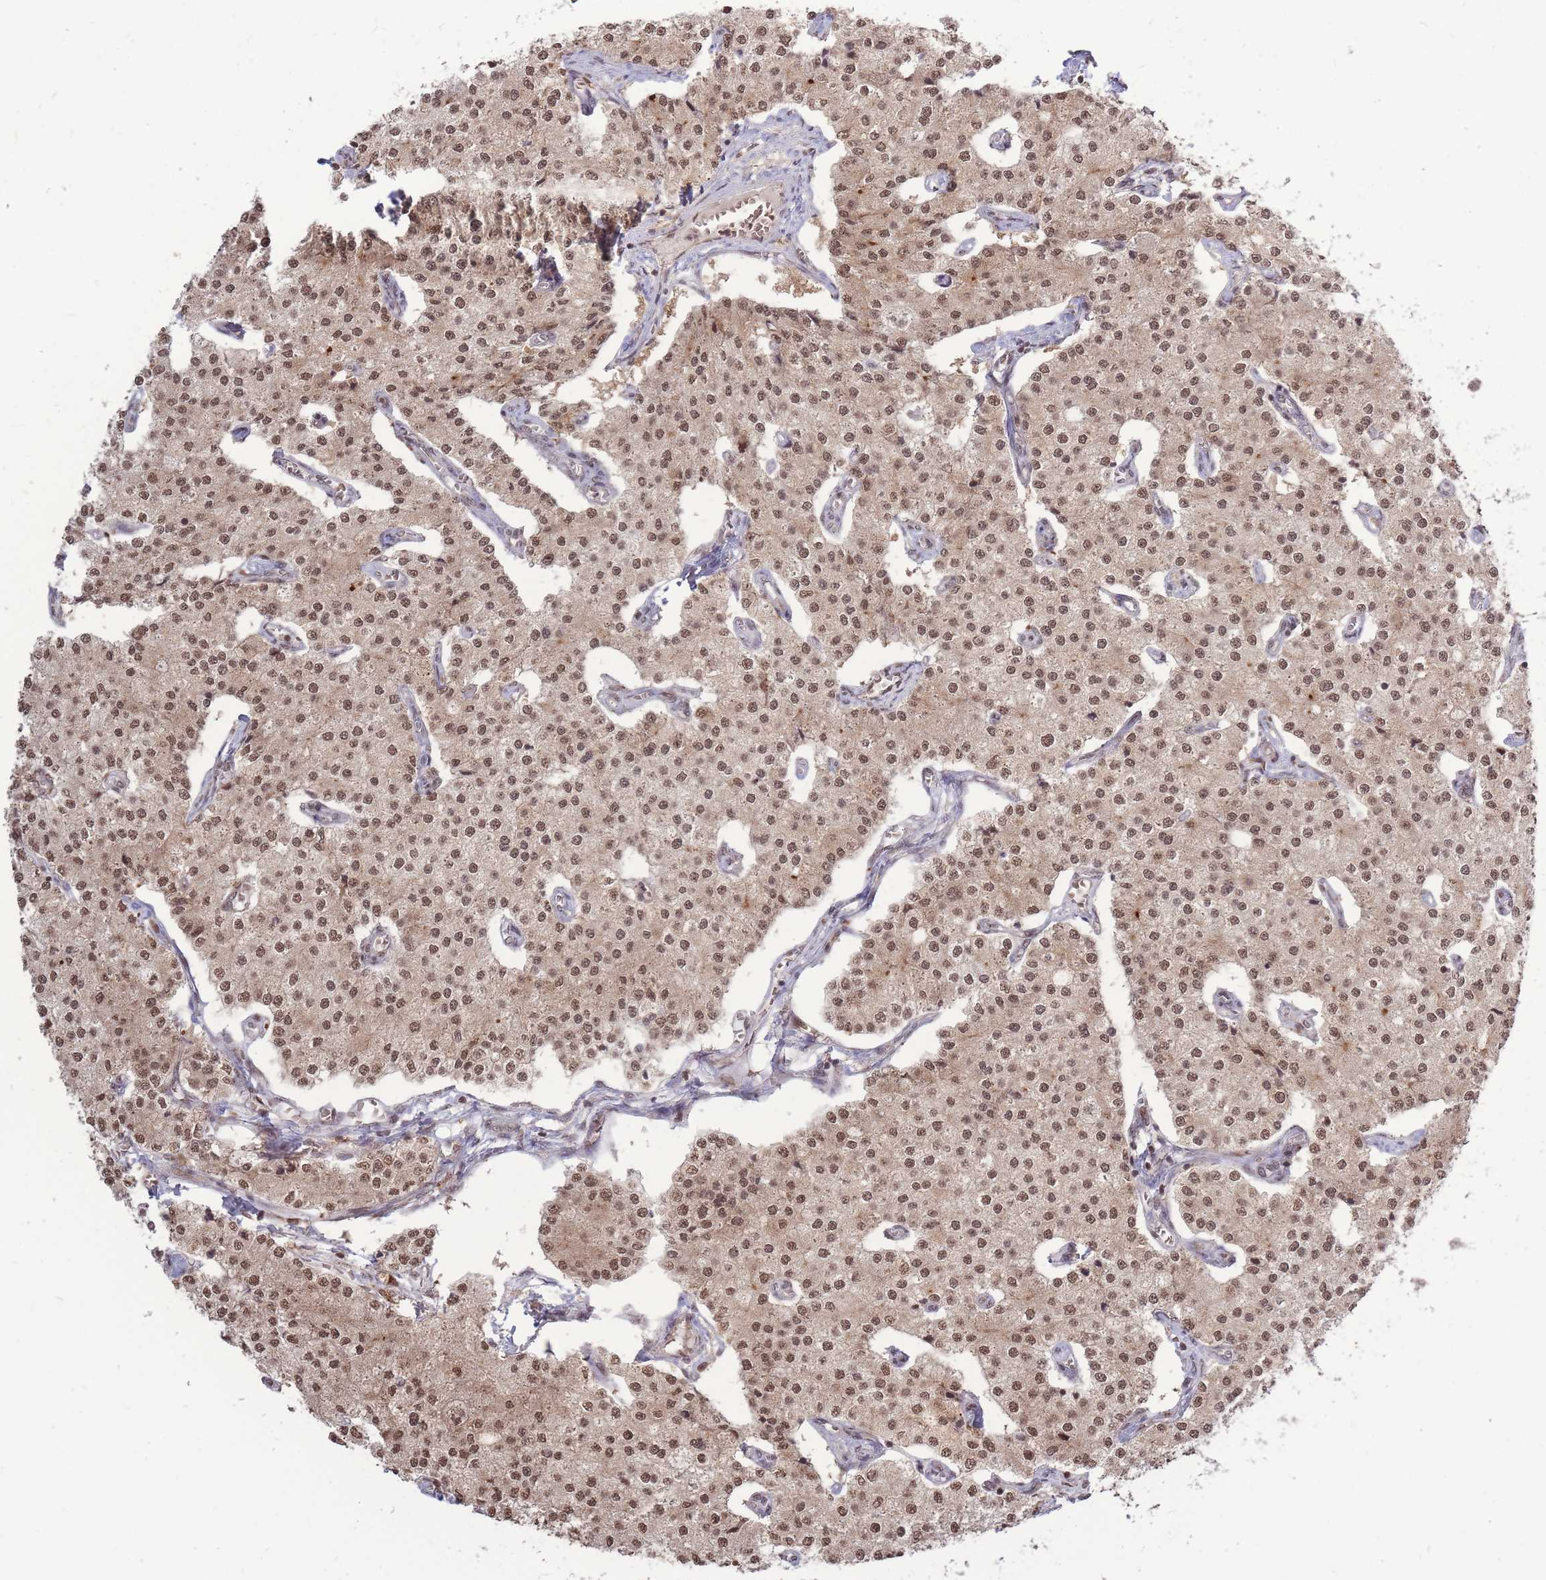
{"staining": {"intensity": "moderate", "quantity": ">75%", "location": "nuclear"}, "tissue": "carcinoid", "cell_type": "Tumor cells", "image_type": "cancer", "snomed": [{"axis": "morphology", "description": "Carcinoid, malignant, NOS"}, {"axis": "topography", "description": "Colon"}], "caption": "Moderate nuclear expression is seen in approximately >75% of tumor cells in malignant carcinoid.", "gene": "SRA1", "patient": {"sex": "female", "age": 52}}